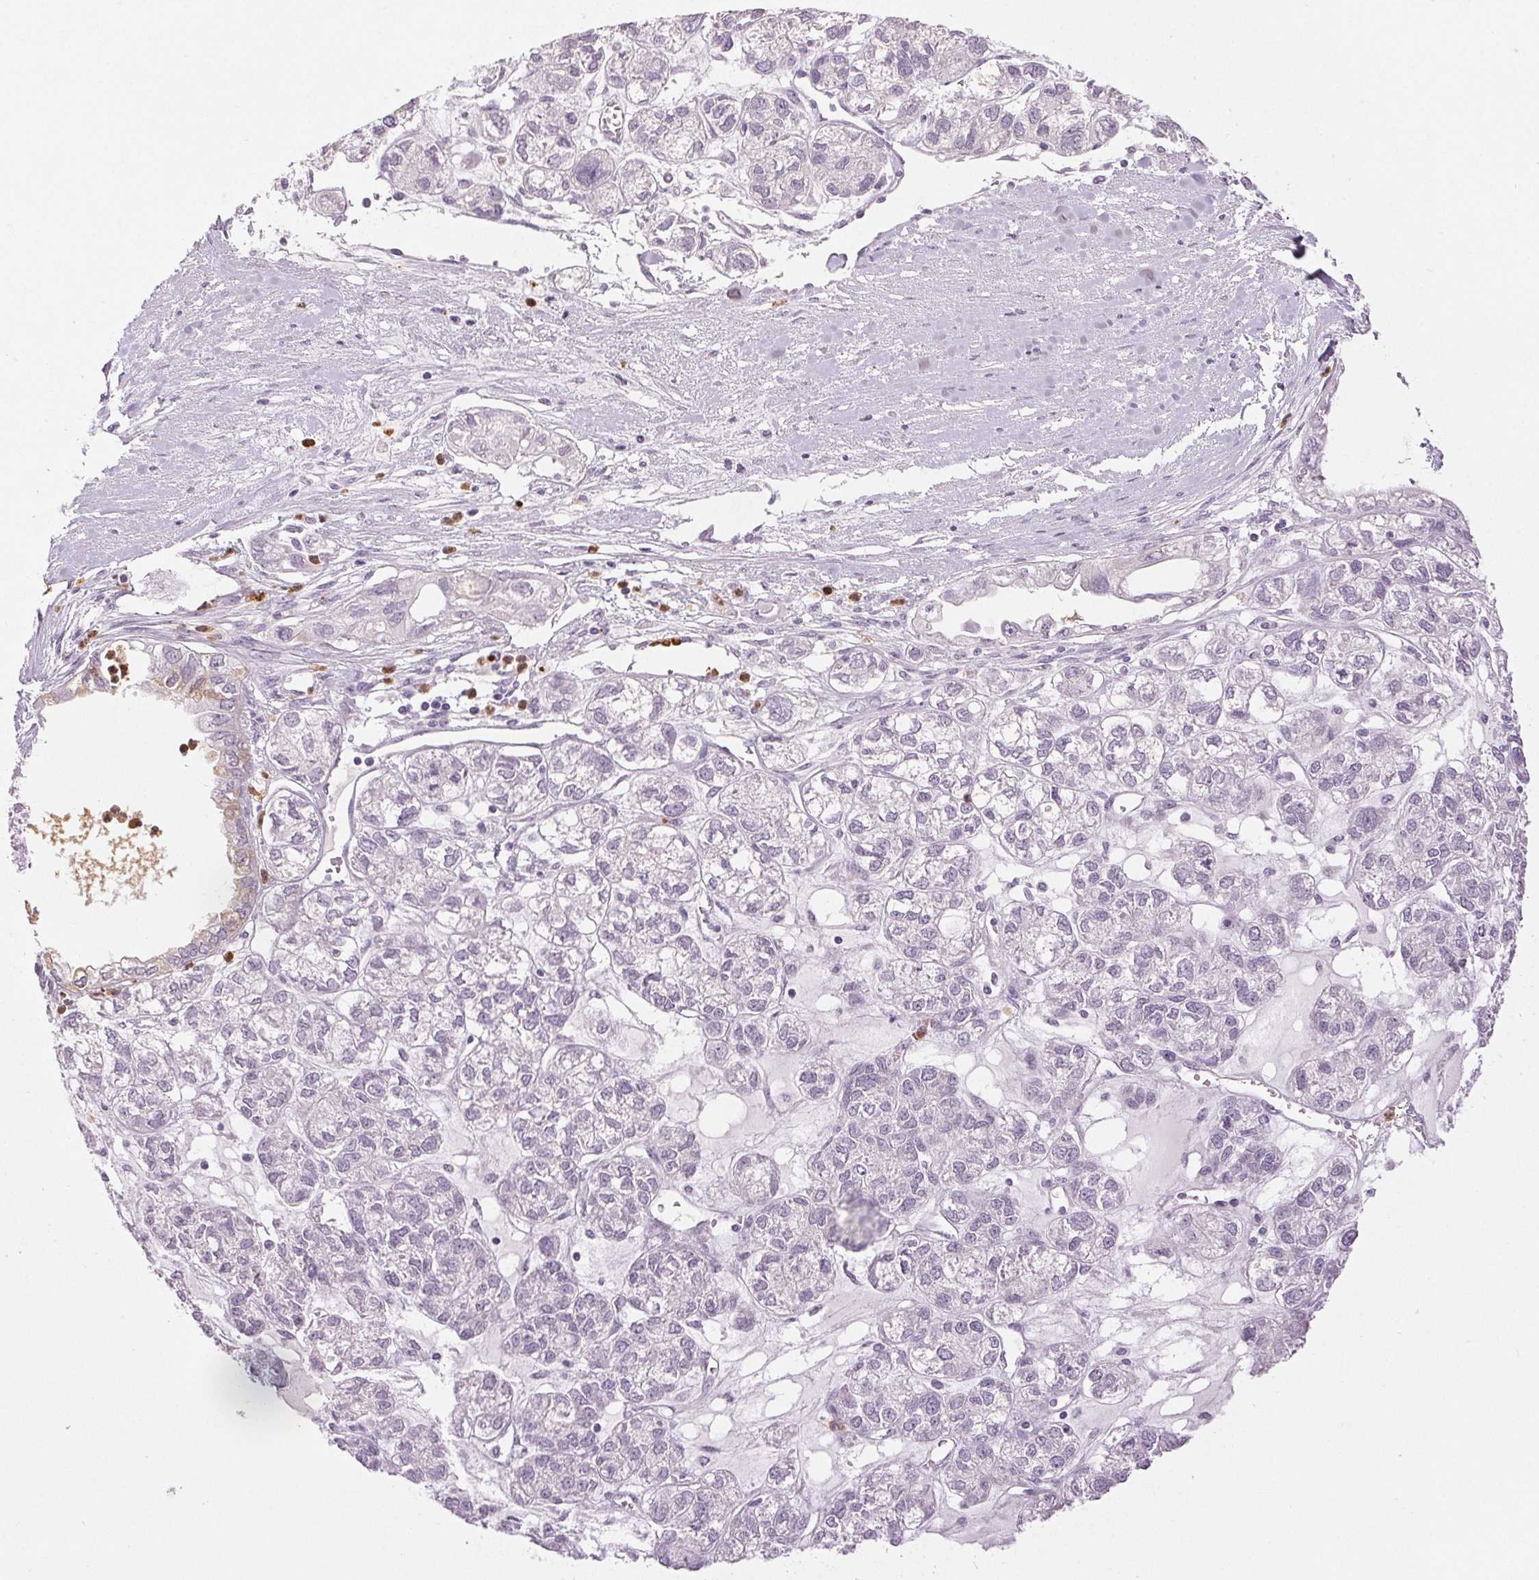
{"staining": {"intensity": "negative", "quantity": "none", "location": "none"}, "tissue": "ovarian cancer", "cell_type": "Tumor cells", "image_type": "cancer", "snomed": [{"axis": "morphology", "description": "Carcinoma, endometroid"}, {"axis": "topography", "description": "Ovary"}], "caption": "High magnification brightfield microscopy of ovarian cancer (endometroid carcinoma) stained with DAB (brown) and counterstained with hematoxylin (blue): tumor cells show no significant expression. (DAB immunohistochemistry with hematoxylin counter stain).", "gene": "LTF", "patient": {"sex": "female", "age": 64}}